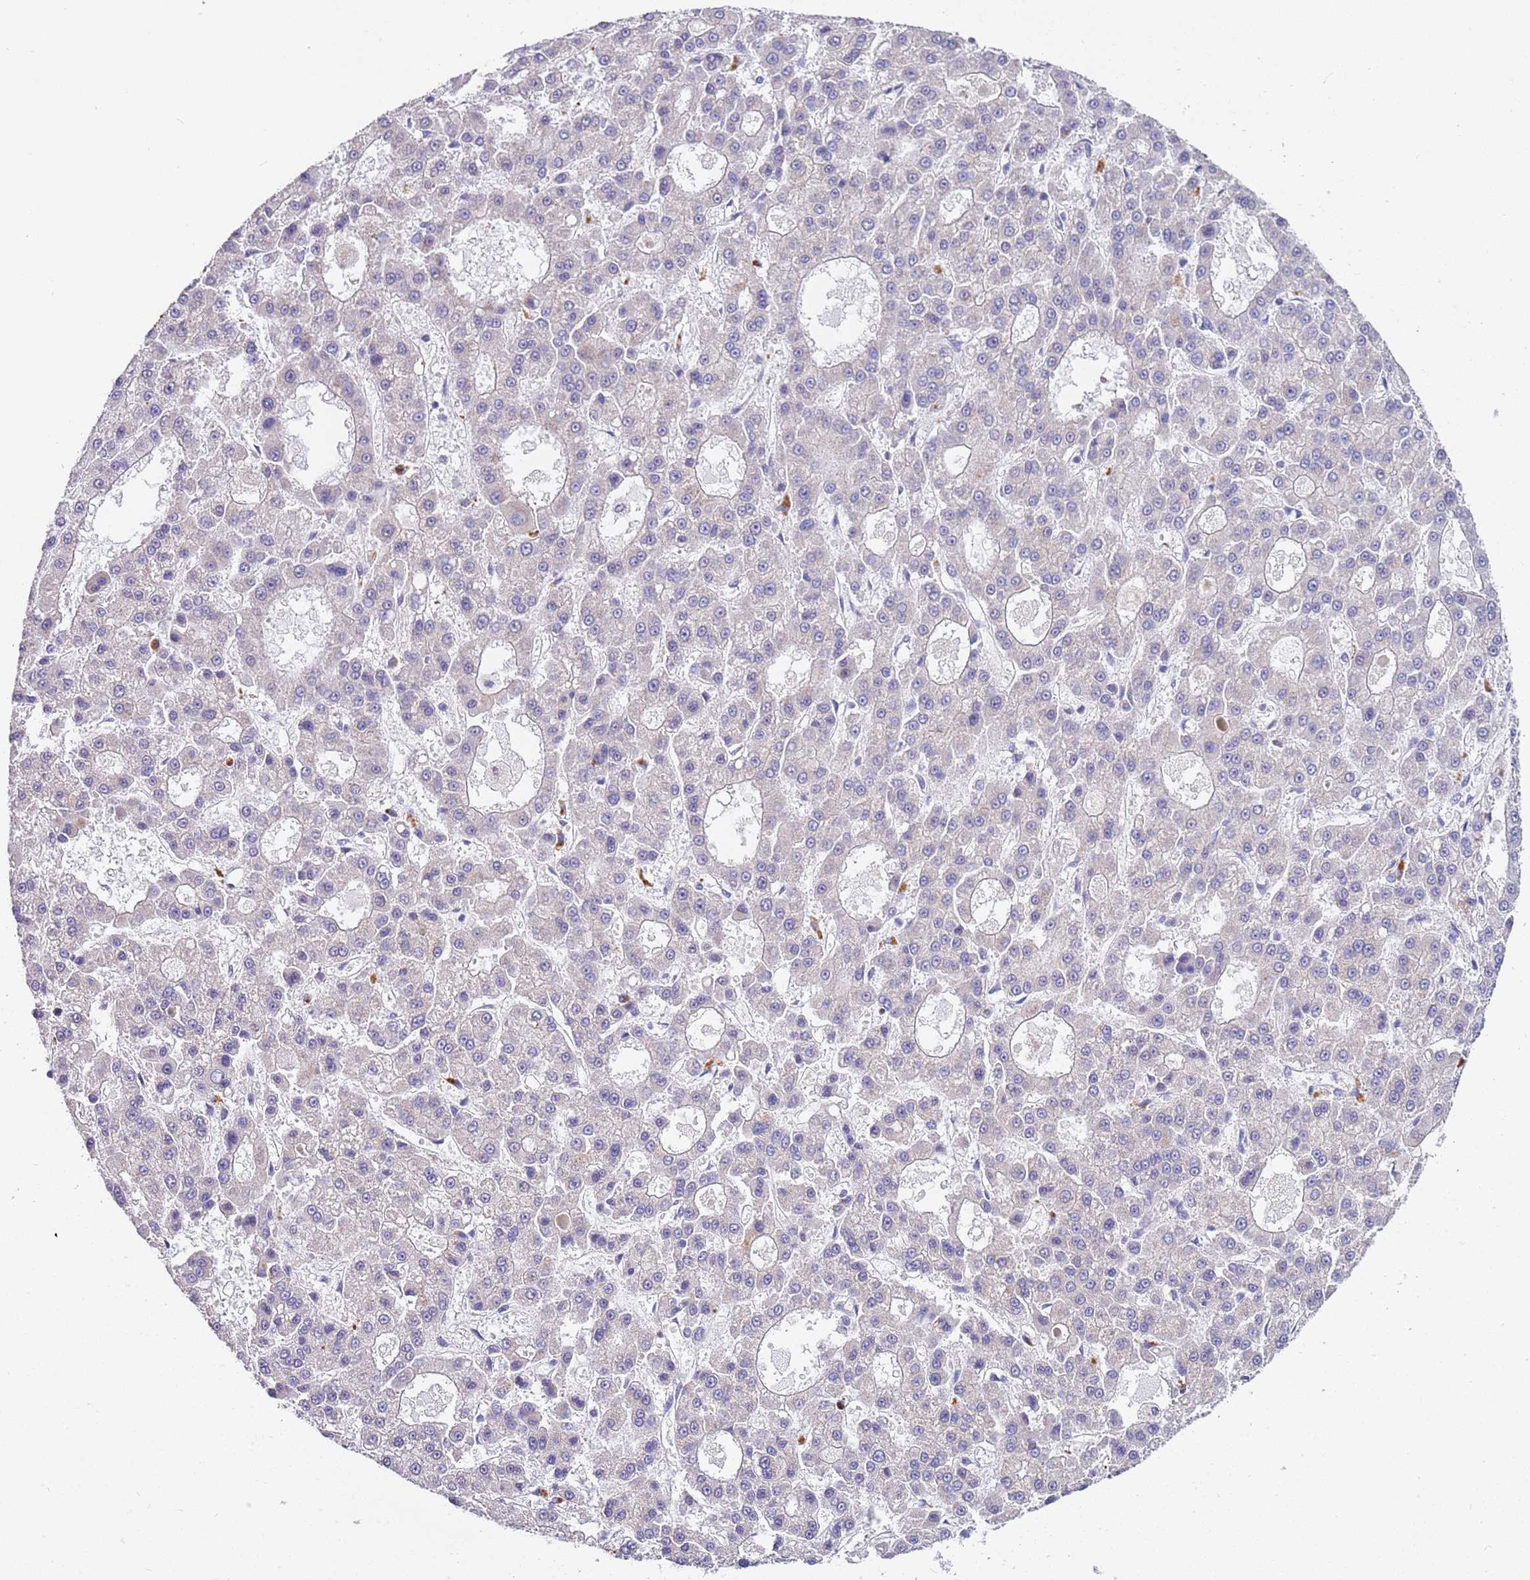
{"staining": {"intensity": "negative", "quantity": "none", "location": "none"}, "tissue": "liver cancer", "cell_type": "Tumor cells", "image_type": "cancer", "snomed": [{"axis": "morphology", "description": "Carcinoma, Hepatocellular, NOS"}, {"axis": "topography", "description": "Liver"}], "caption": "This is an immunohistochemistry (IHC) micrograph of human hepatocellular carcinoma (liver). There is no expression in tumor cells.", "gene": "BRMS1L", "patient": {"sex": "male", "age": 70}}